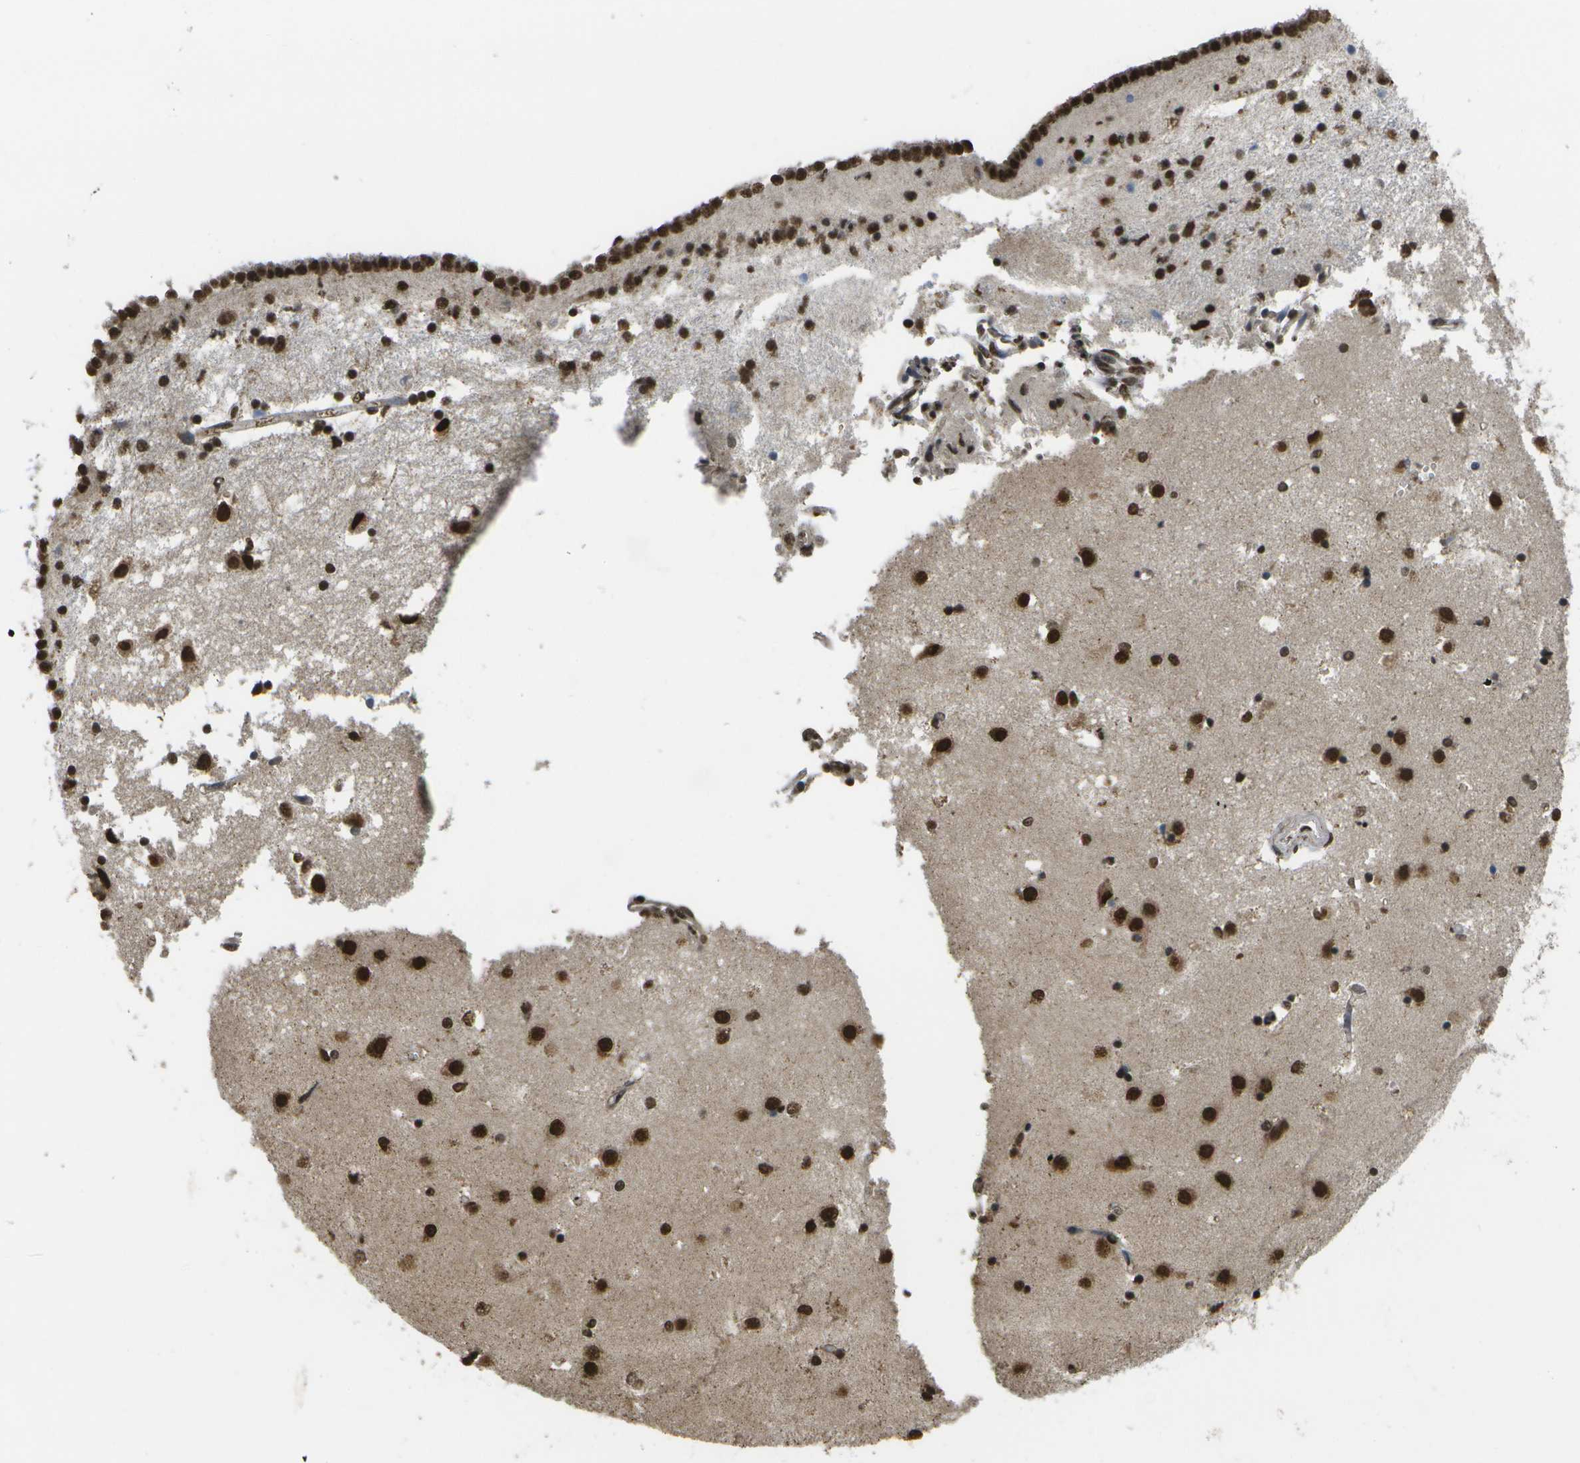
{"staining": {"intensity": "strong", "quantity": ">75%", "location": "nuclear"}, "tissue": "caudate", "cell_type": "Glial cells", "image_type": "normal", "snomed": [{"axis": "morphology", "description": "Normal tissue, NOS"}, {"axis": "topography", "description": "Lateral ventricle wall"}], "caption": "IHC photomicrograph of benign caudate stained for a protein (brown), which demonstrates high levels of strong nuclear staining in about >75% of glial cells.", "gene": "SPEN", "patient": {"sex": "male", "age": 45}}